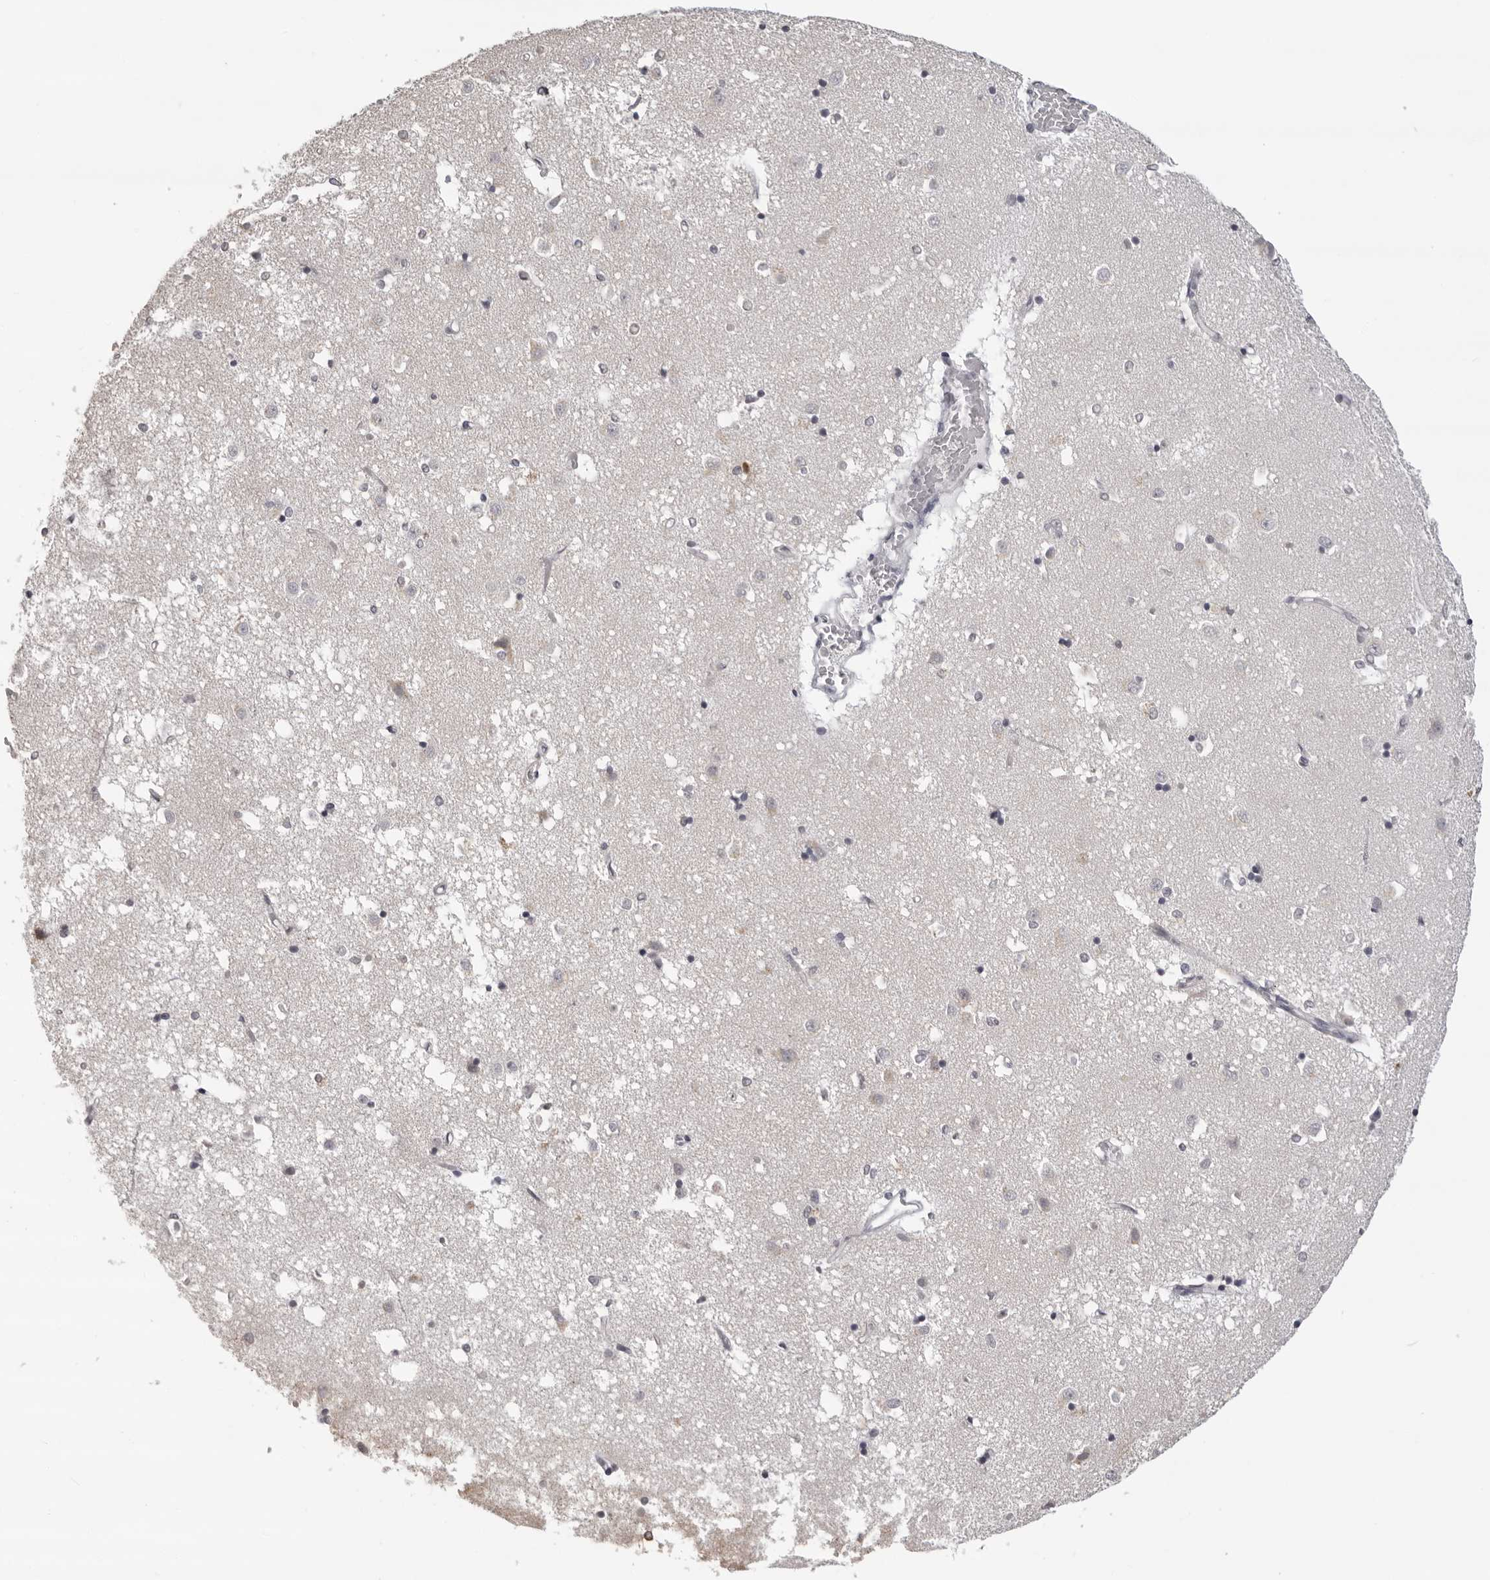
{"staining": {"intensity": "negative", "quantity": "none", "location": "none"}, "tissue": "caudate", "cell_type": "Glial cells", "image_type": "normal", "snomed": [{"axis": "morphology", "description": "Normal tissue, NOS"}, {"axis": "topography", "description": "Lateral ventricle wall"}], "caption": "Normal caudate was stained to show a protein in brown. There is no significant expression in glial cells.", "gene": "IL31", "patient": {"sex": "male", "age": 45}}